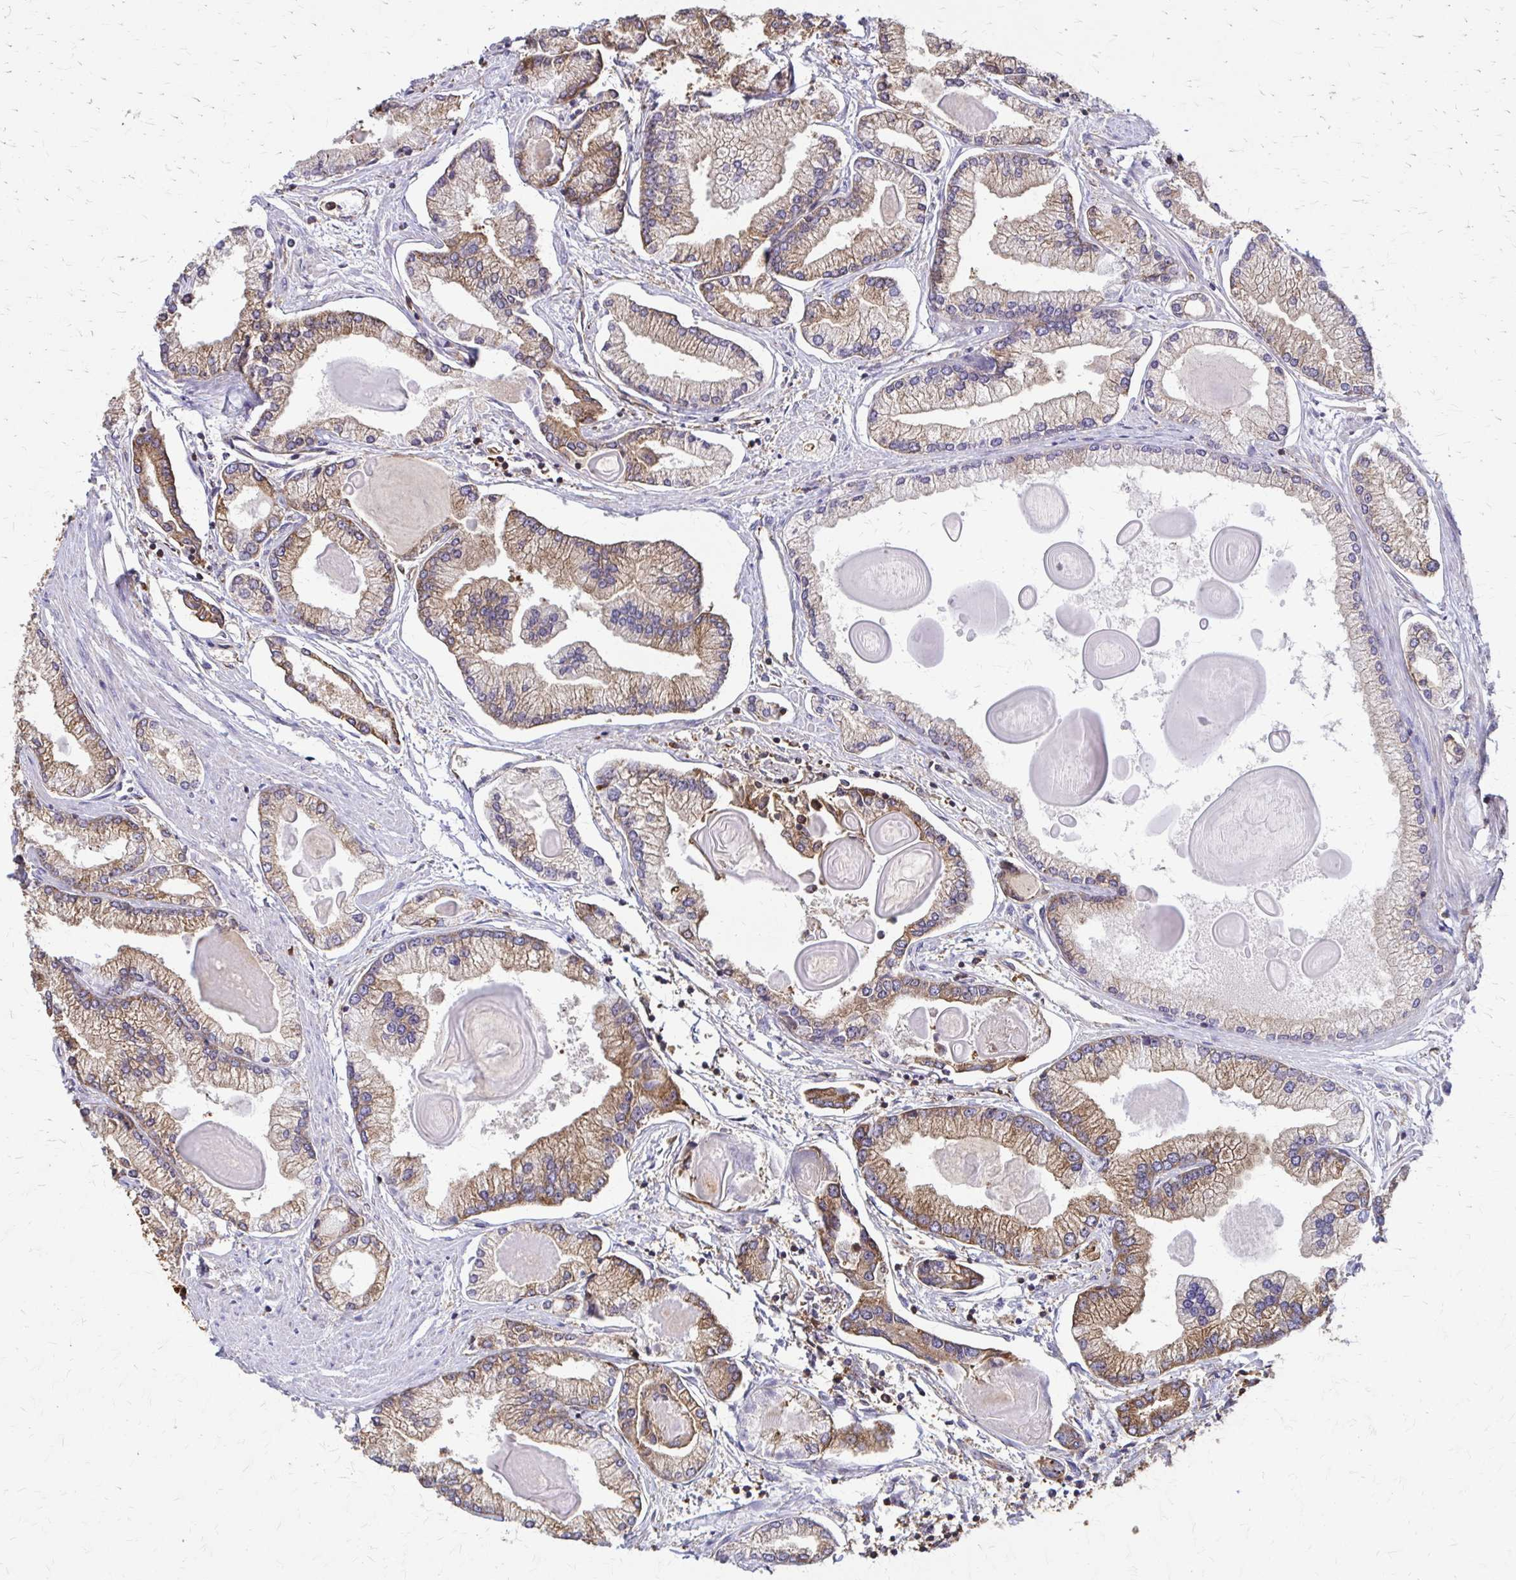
{"staining": {"intensity": "moderate", "quantity": "<25%", "location": "cytoplasmic/membranous"}, "tissue": "prostate cancer", "cell_type": "Tumor cells", "image_type": "cancer", "snomed": [{"axis": "morphology", "description": "Adenocarcinoma, High grade"}, {"axis": "topography", "description": "Prostate"}], "caption": "A micrograph showing moderate cytoplasmic/membranous staining in approximately <25% of tumor cells in prostate cancer, as visualized by brown immunohistochemical staining.", "gene": "EEF2", "patient": {"sex": "male", "age": 68}}